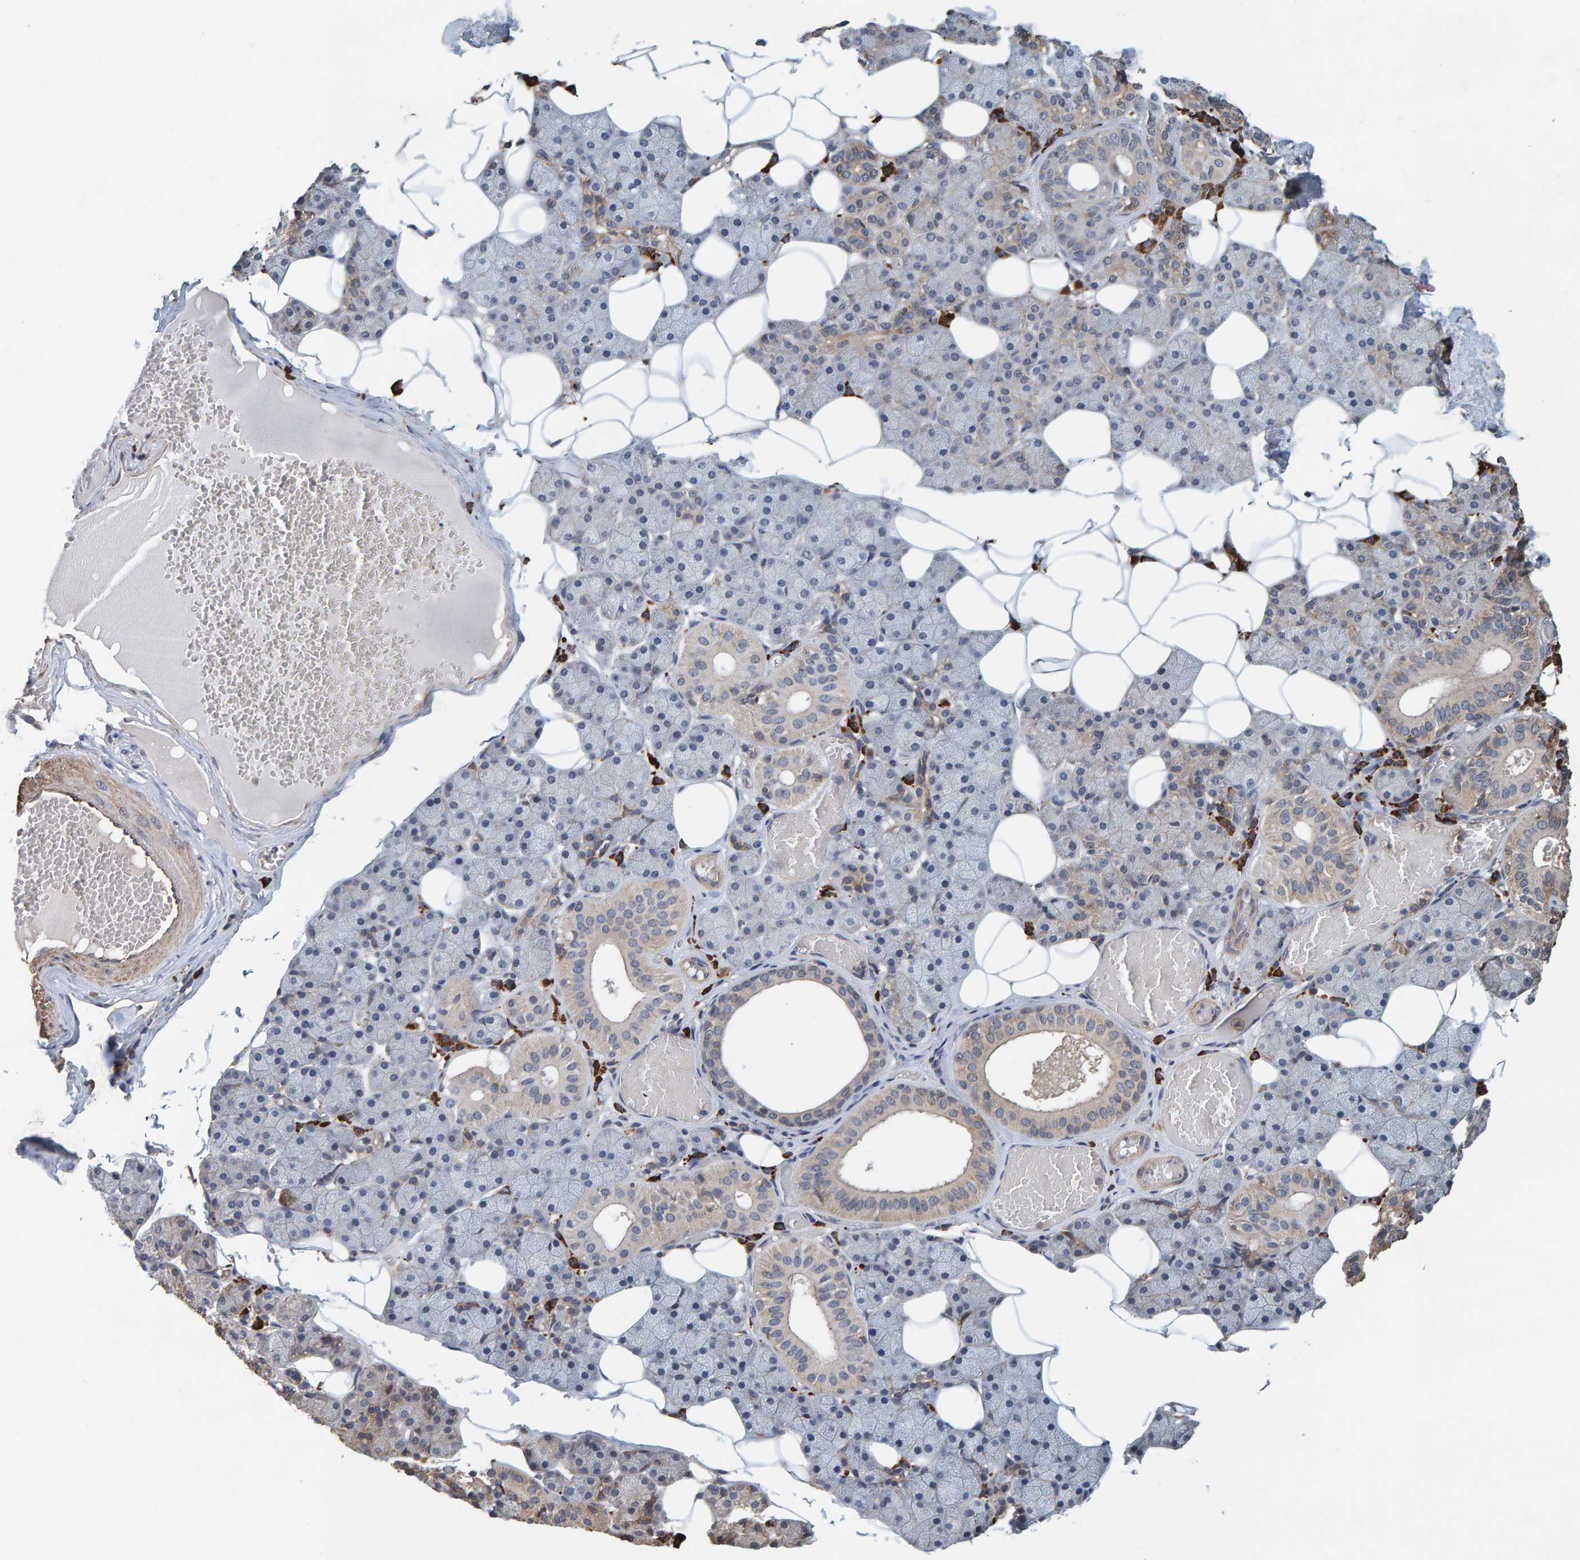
{"staining": {"intensity": "weak", "quantity": "25%-75%", "location": "cytoplasmic/membranous"}, "tissue": "salivary gland", "cell_type": "Glandular cells", "image_type": "normal", "snomed": [{"axis": "morphology", "description": "Normal tissue, NOS"}, {"axis": "topography", "description": "Salivary gland"}], "caption": "Normal salivary gland was stained to show a protein in brown. There is low levels of weak cytoplasmic/membranous positivity in about 25%-75% of glandular cells. The staining was performed using DAB (3,3'-diaminobenzidine), with brown indicating positive protein expression. Nuclei are stained blue with hematoxylin.", "gene": "PLA2G3", "patient": {"sex": "female", "age": 33}}